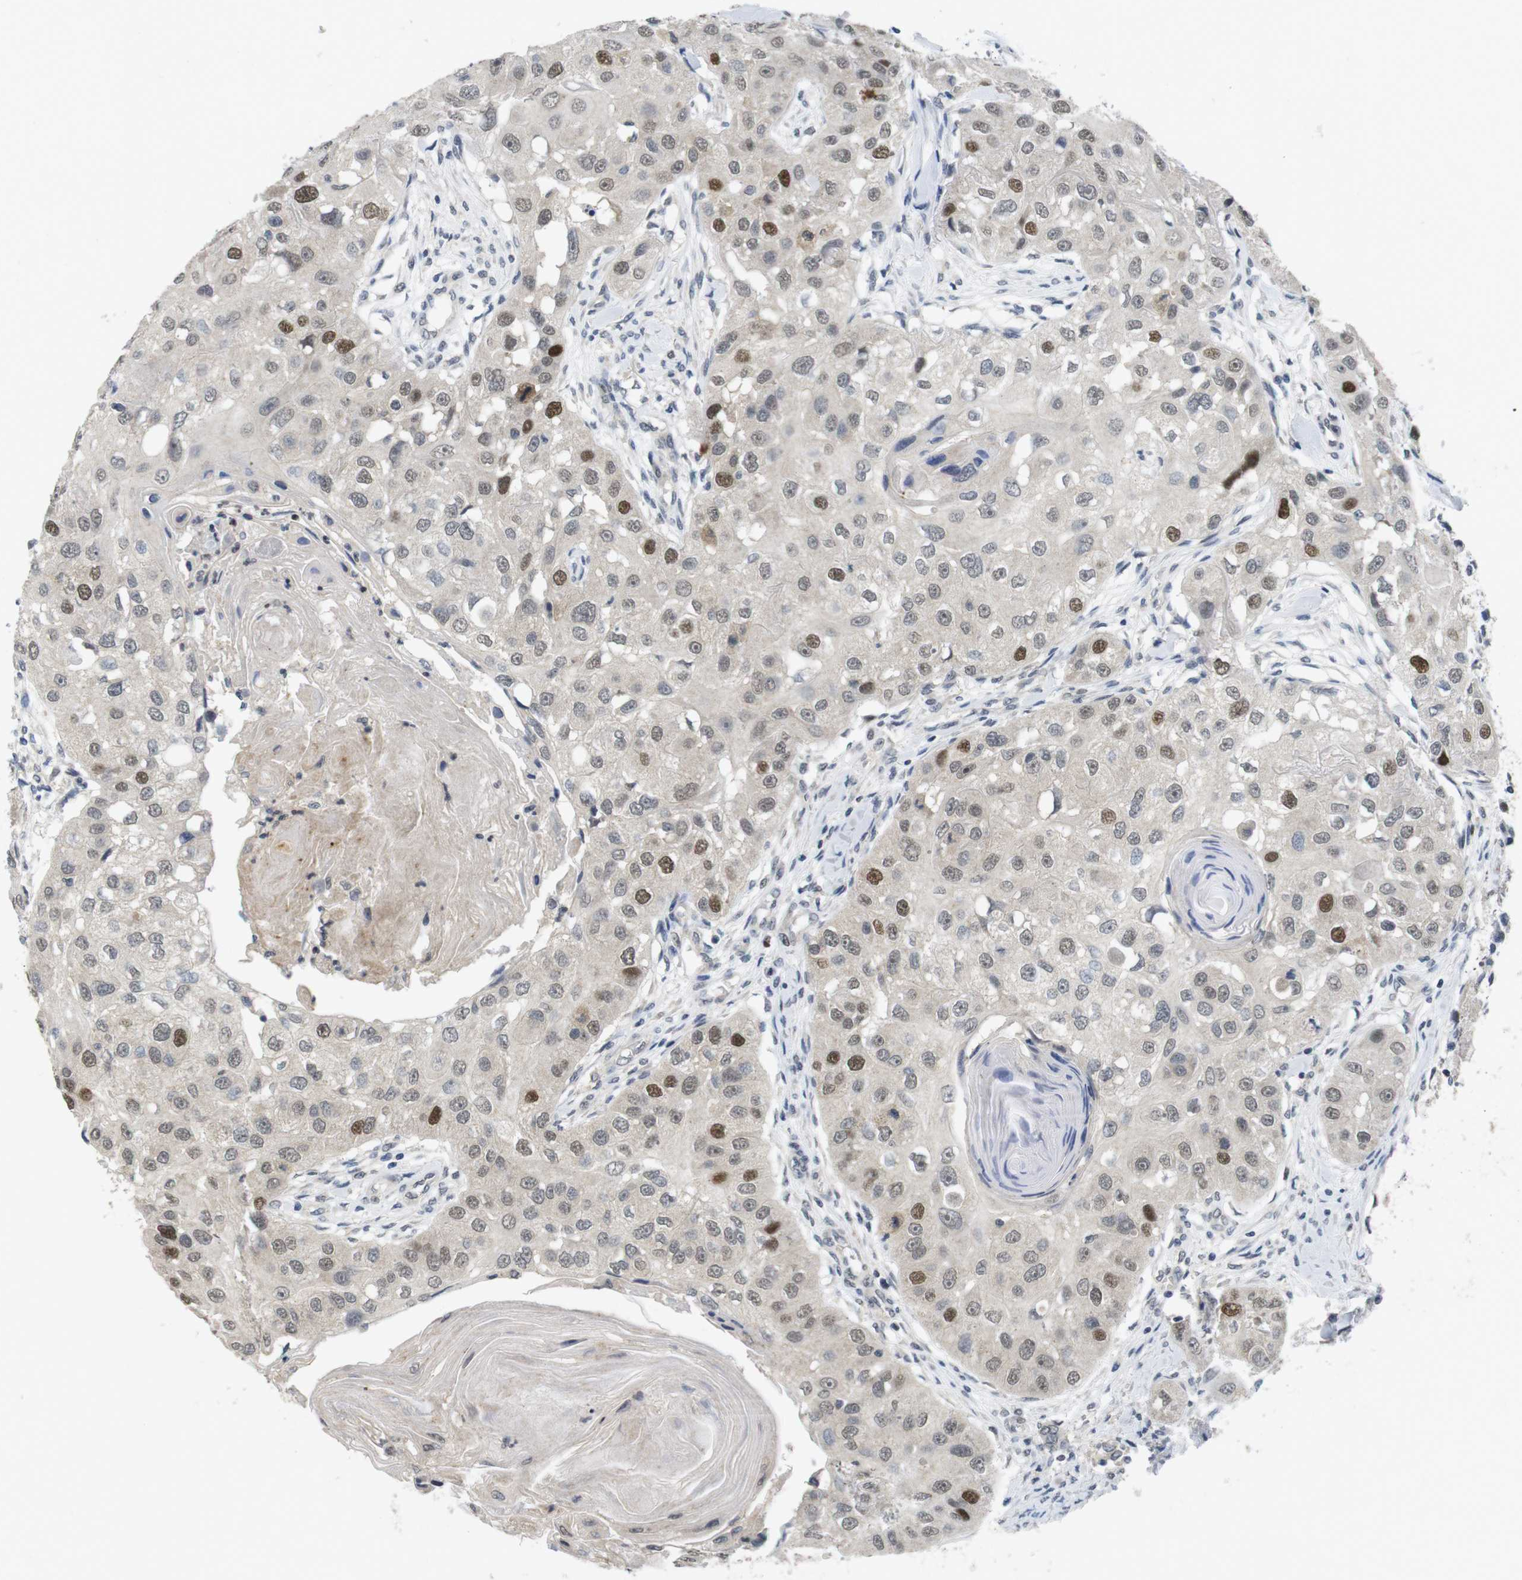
{"staining": {"intensity": "moderate", "quantity": "25%-75%", "location": "nuclear"}, "tissue": "head and neck cancer", "cell_type": "Tumor cells", "image_type": "cancer", "snomed": [{"axis": "morphology", "description": "Normal tissue, NOS"}, {"axis": "morphology", "description": "Squamous cell carcinoma, NOS"}, {"axis": "topography", "description": "Skeletal muscle"}, {"axis": "topography", "description": "Head-Neck"}], "caption": "Immunohistochemical staining of human head and neck squamous cell carcinoma demonstrates medium levels of moderate nuclear positivity in about 25%-75% of tumor cells. (DAB = brown stain, brightfield microscopy at high magnification).", "gene": "SKP2", "patient": {"sex": "male", "age": 51}}